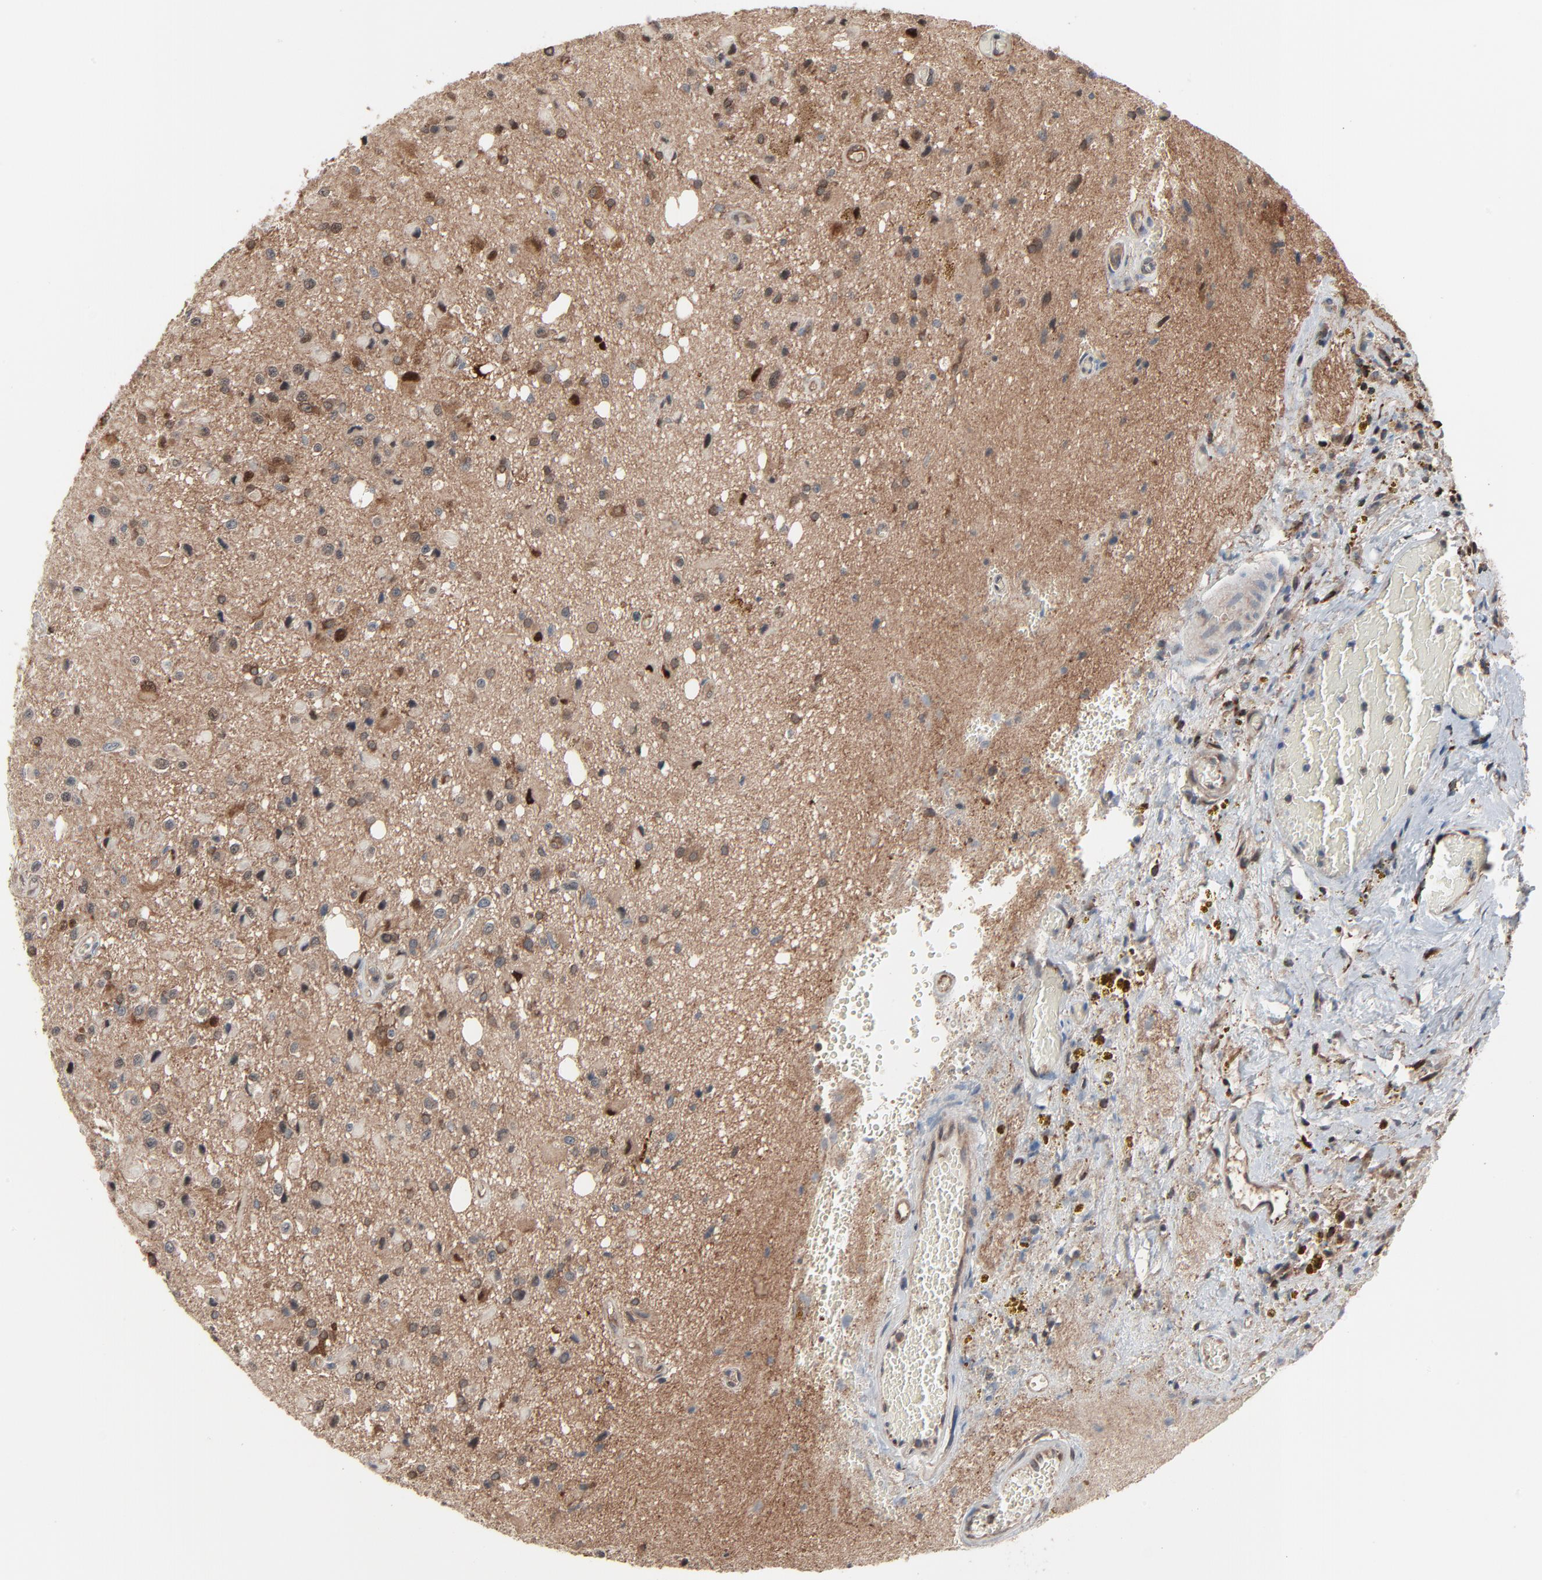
{"staining": {"intensity": "moderate", "quantity": "<25%", "location": "cytoplasmic/membranous,nuclear"}, "tissue": "glioma", "cell_type": "Tumor cells", "image_type": "cancer", "snomed": [{"axis": "morphology", "description": "Glioma, malignant, Low grade"}, {"axis": "topography", "description": "Brain"}], "caption": "High-power microscopy captured an immunohistochemistry photomicrograph of glioma, revealing moderate cytoplasmic/membranous and nuclear positivity in about <25% of tumor cells.", "gene": "OPTN", "patient": {"sex": "male", "age": 58}}